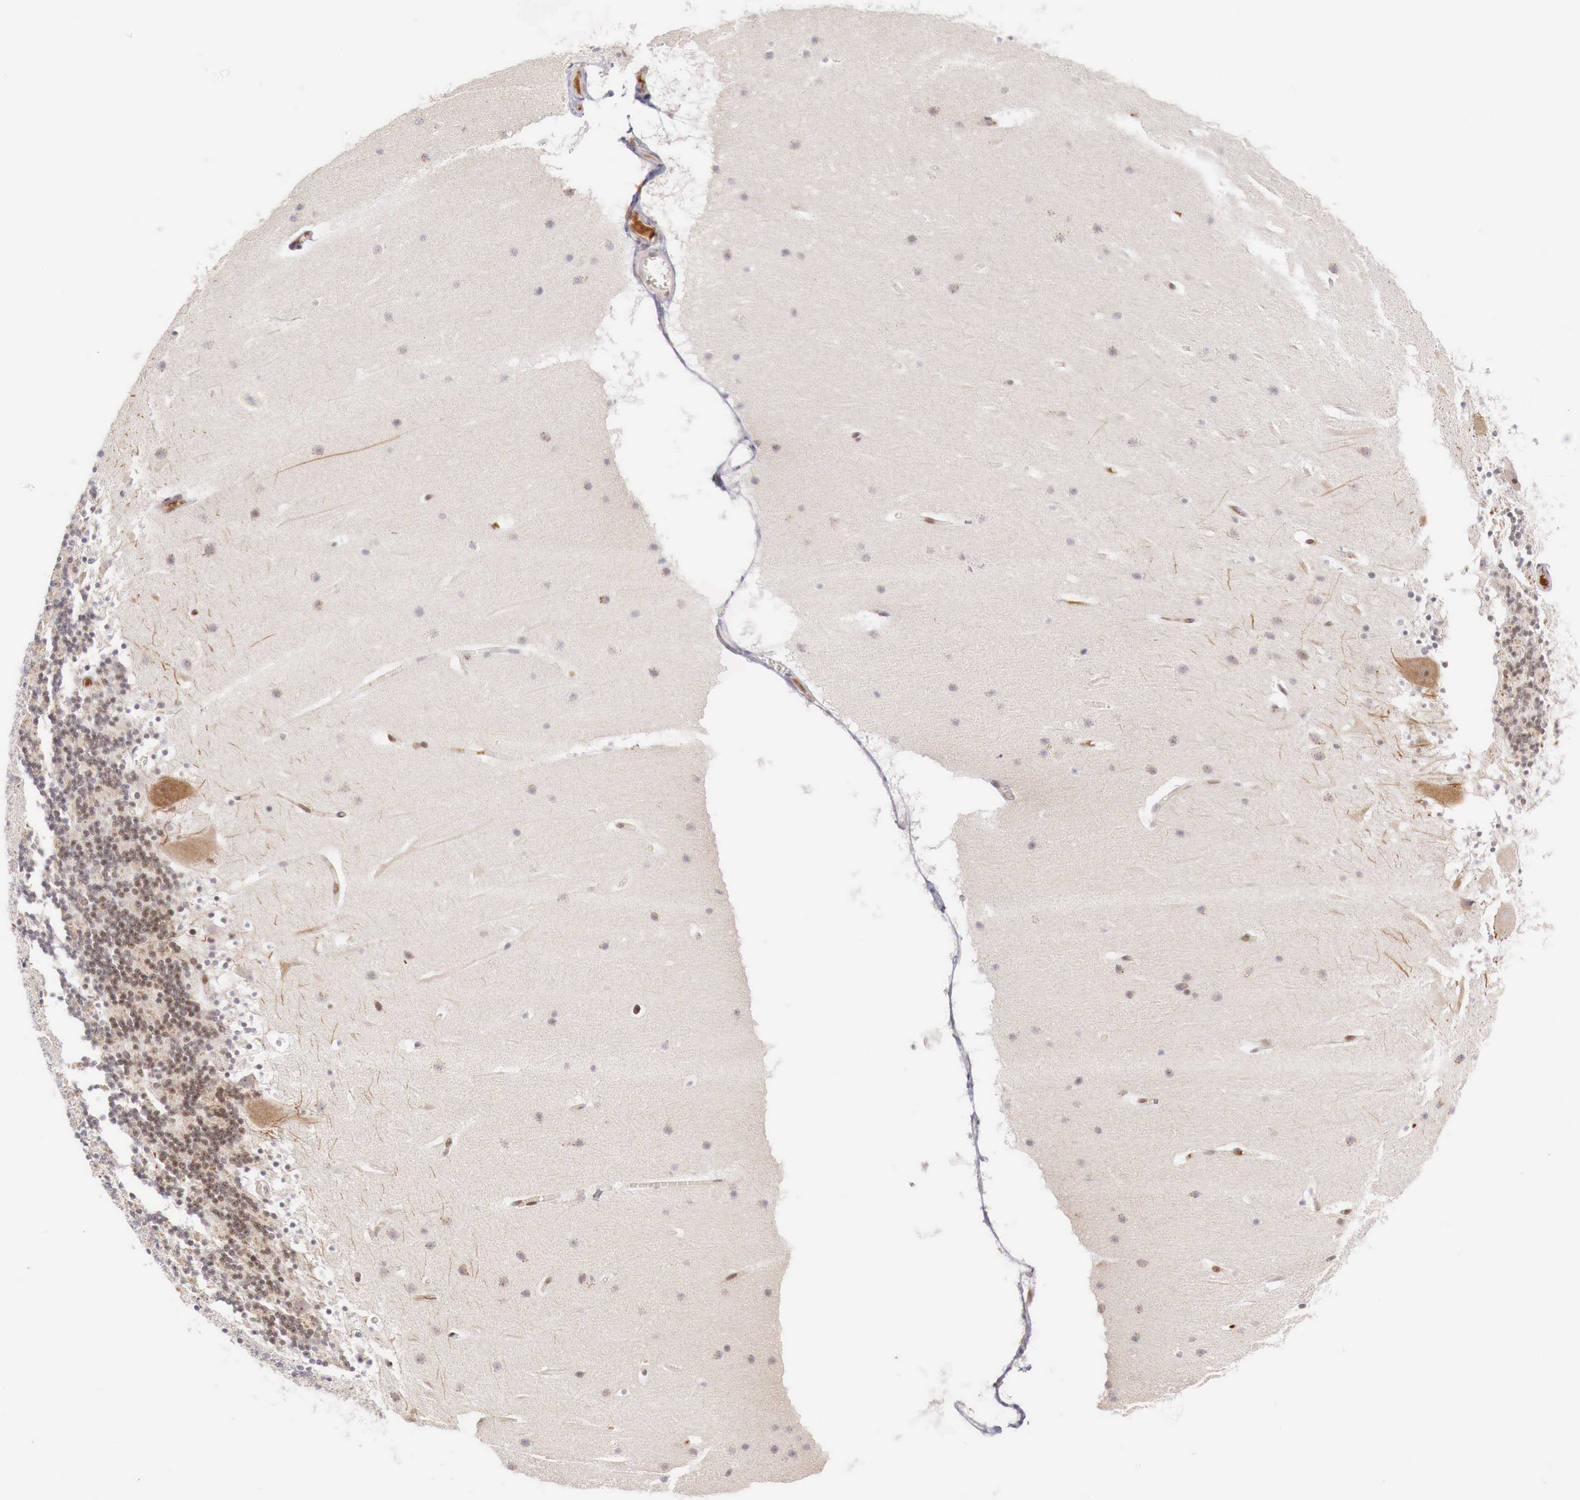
{"staining": {"intensity": "weak", "quantity": "25%-75%", "location": "cytoplasmic/membranous"}, "tissue": "cerebellum", "cell_type": "Cells in granular layer", "image_type": "normal", "snomed": [{"axis": "morphology", "description": "Normal tissue, NOS"}, {"axis": "topography", "description": "Cerebellum"}], "caption": "Protein expression analysis of unremarkable cerebellum reveals weak cytoplasmic/membranous positivity in approximately 25%-75% of cells in granular layer. Nuclei are stained in blue.", "gene": "CLCN5", "patient": {"sex": "male", "age": 45}}